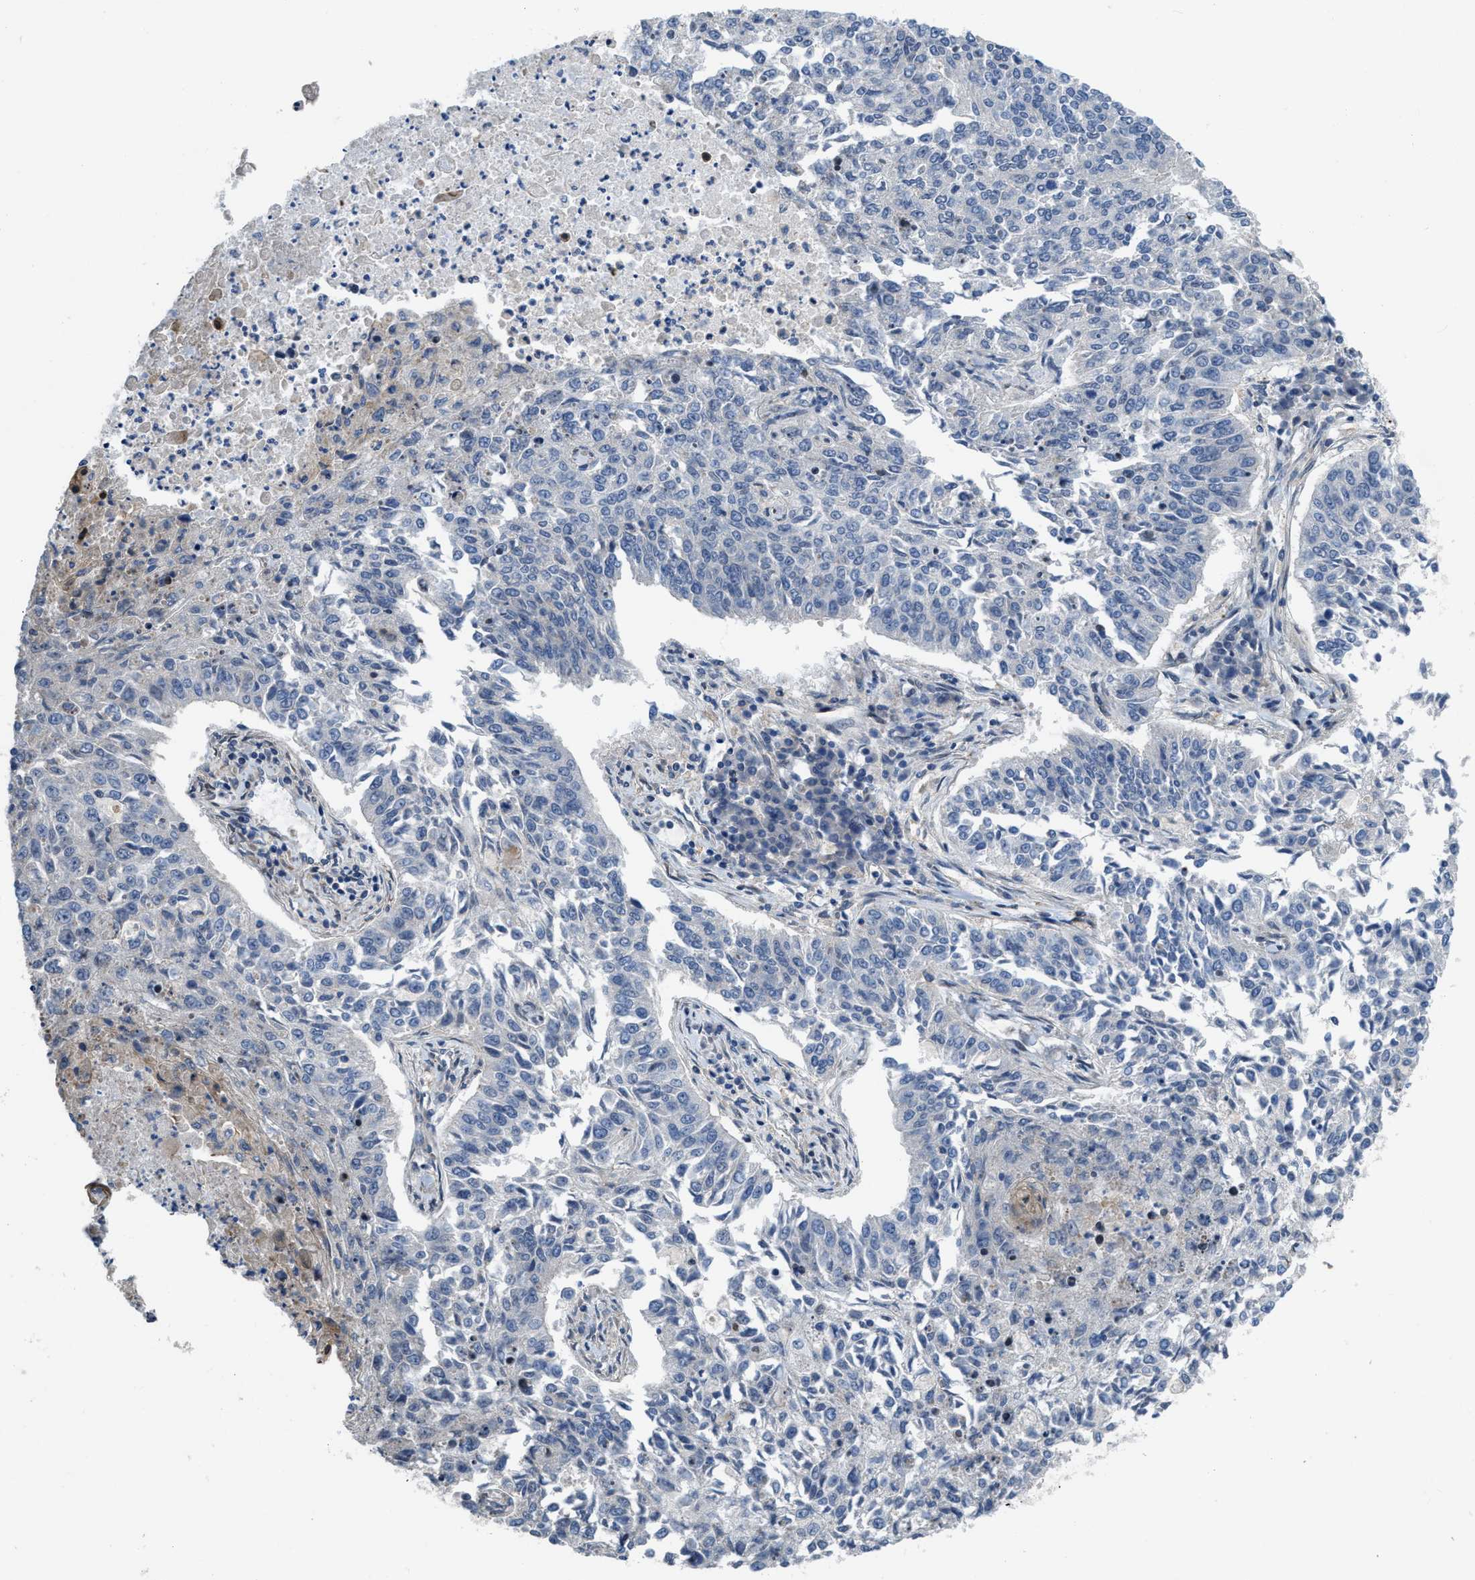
{"staining": {"intensity": "negative", "quantity": "none", "location": "none"}, "tissue": "lung cancer", "cell_type": "Tumor cells", "image_type": "cancer", "snomed": [{"axis": "morphology", "description": "Normal tissue, NOS"}, {"axis": "morphology", "description": "Squamous cell carcinoma, NOS"}, {"axis": "topography", "description": "Cartilage tissue"}, {"axis": "topography", "description": "Bronchus"}, {"axis": "topography", "description": "Lung"}], "caption": "There is no significant expression in tumor cells of lung cancer.", "gene": "MYO18A", "patient": {"sex": "female", "age": 49}}